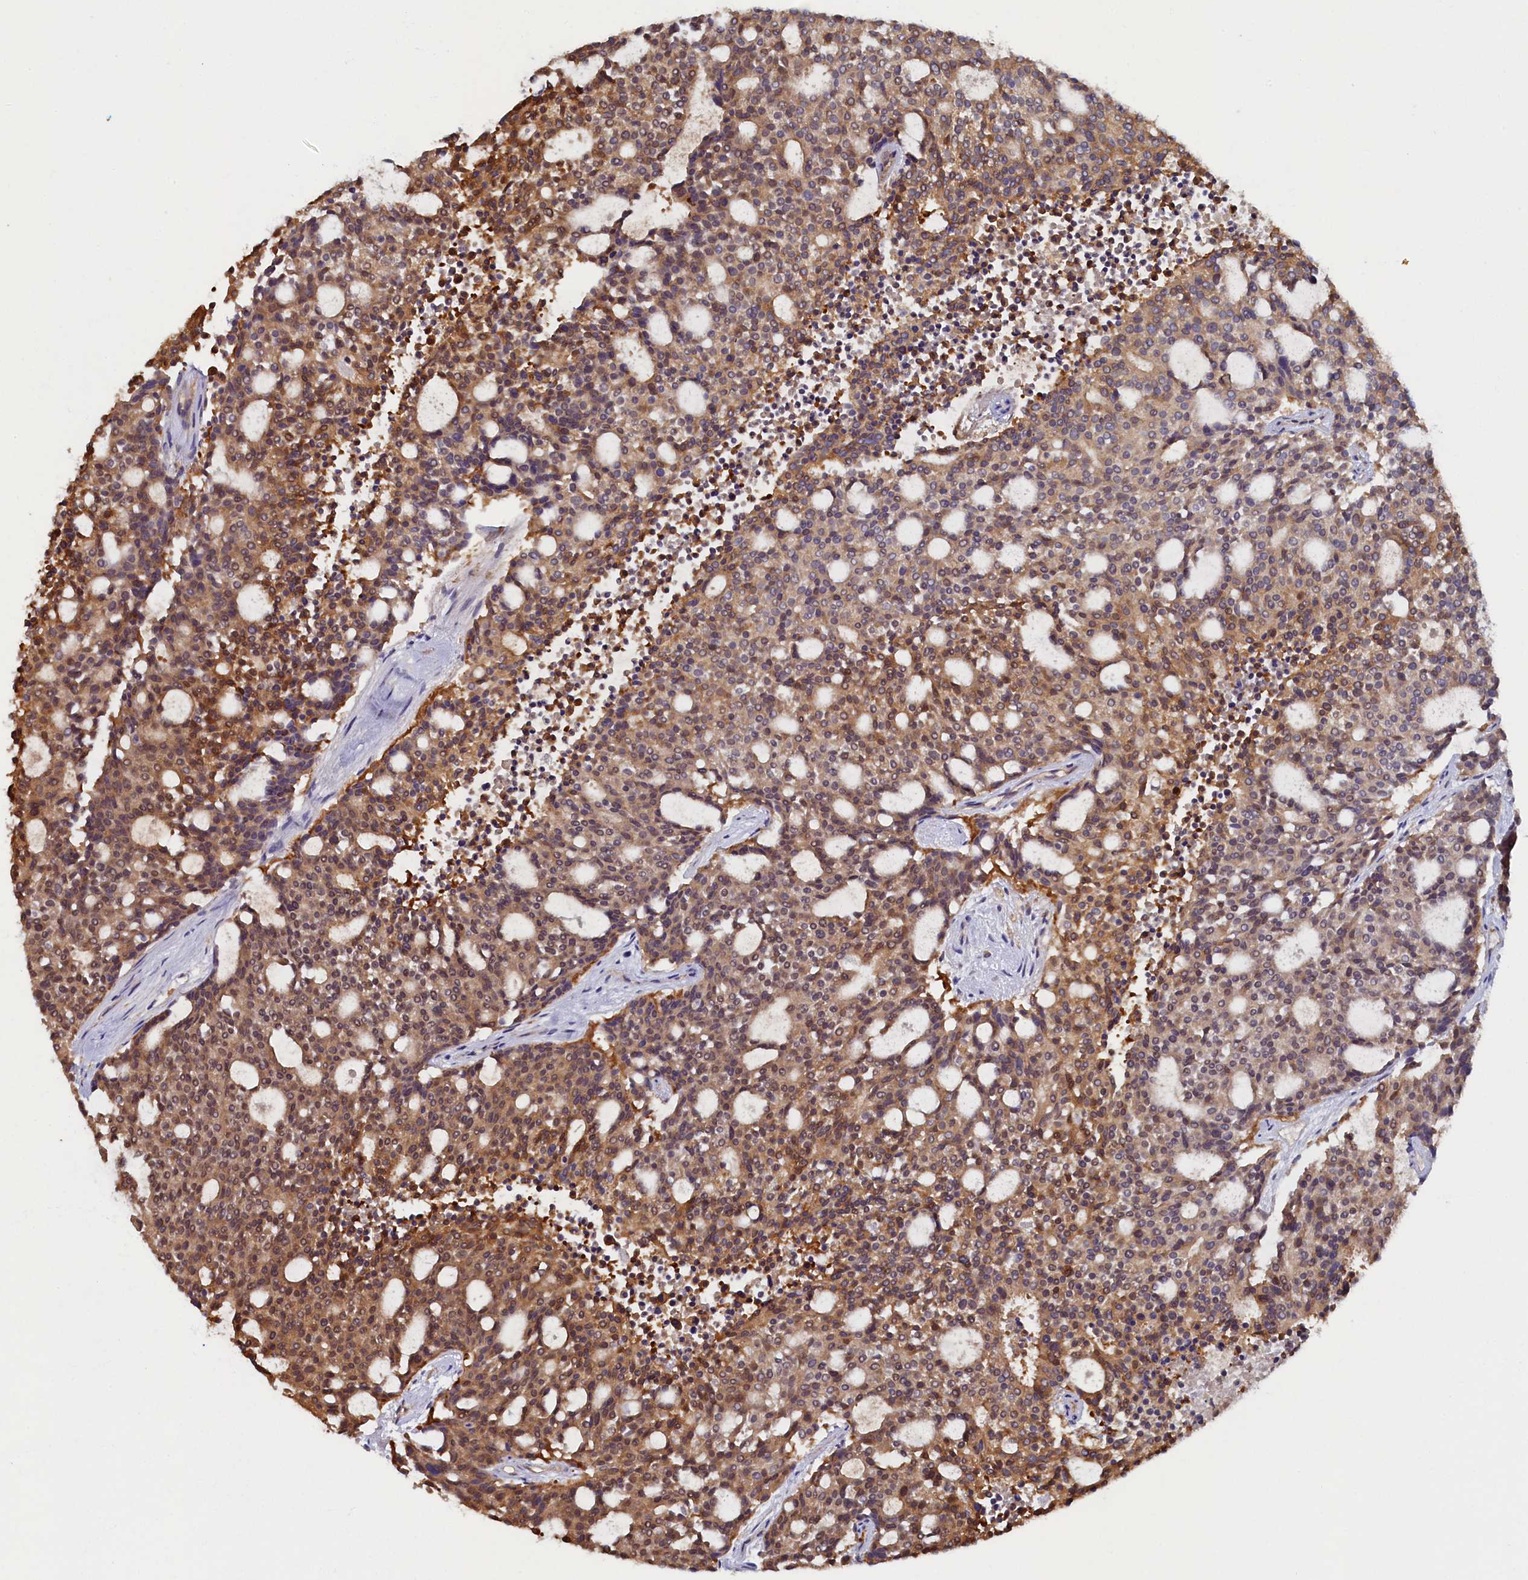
{"staining": {"intensity": "moderate", "quantity": ">75%", "location": "cytoplasmic/membranous"}, "tissue": "carcinoid", "cell_type": "Tumor cells", "image_type": "cancer", "snomed": [{"axis": "morphology", "description": "Carcinoid, malignant, NOS"}, {"axis": "topography", "description": "Pancreas"}], "caption": "Immunohistochemical staining of carcinoid (malignant) demonstrates medium levels of moderate cytoplasmic/membranous expression in approximately >75% of tumor cells. (Brightfield microscopy of DAB IHC at high magnification).", "gene": "TIMM8B", "patient": {"sex": "female", "age": 54}}